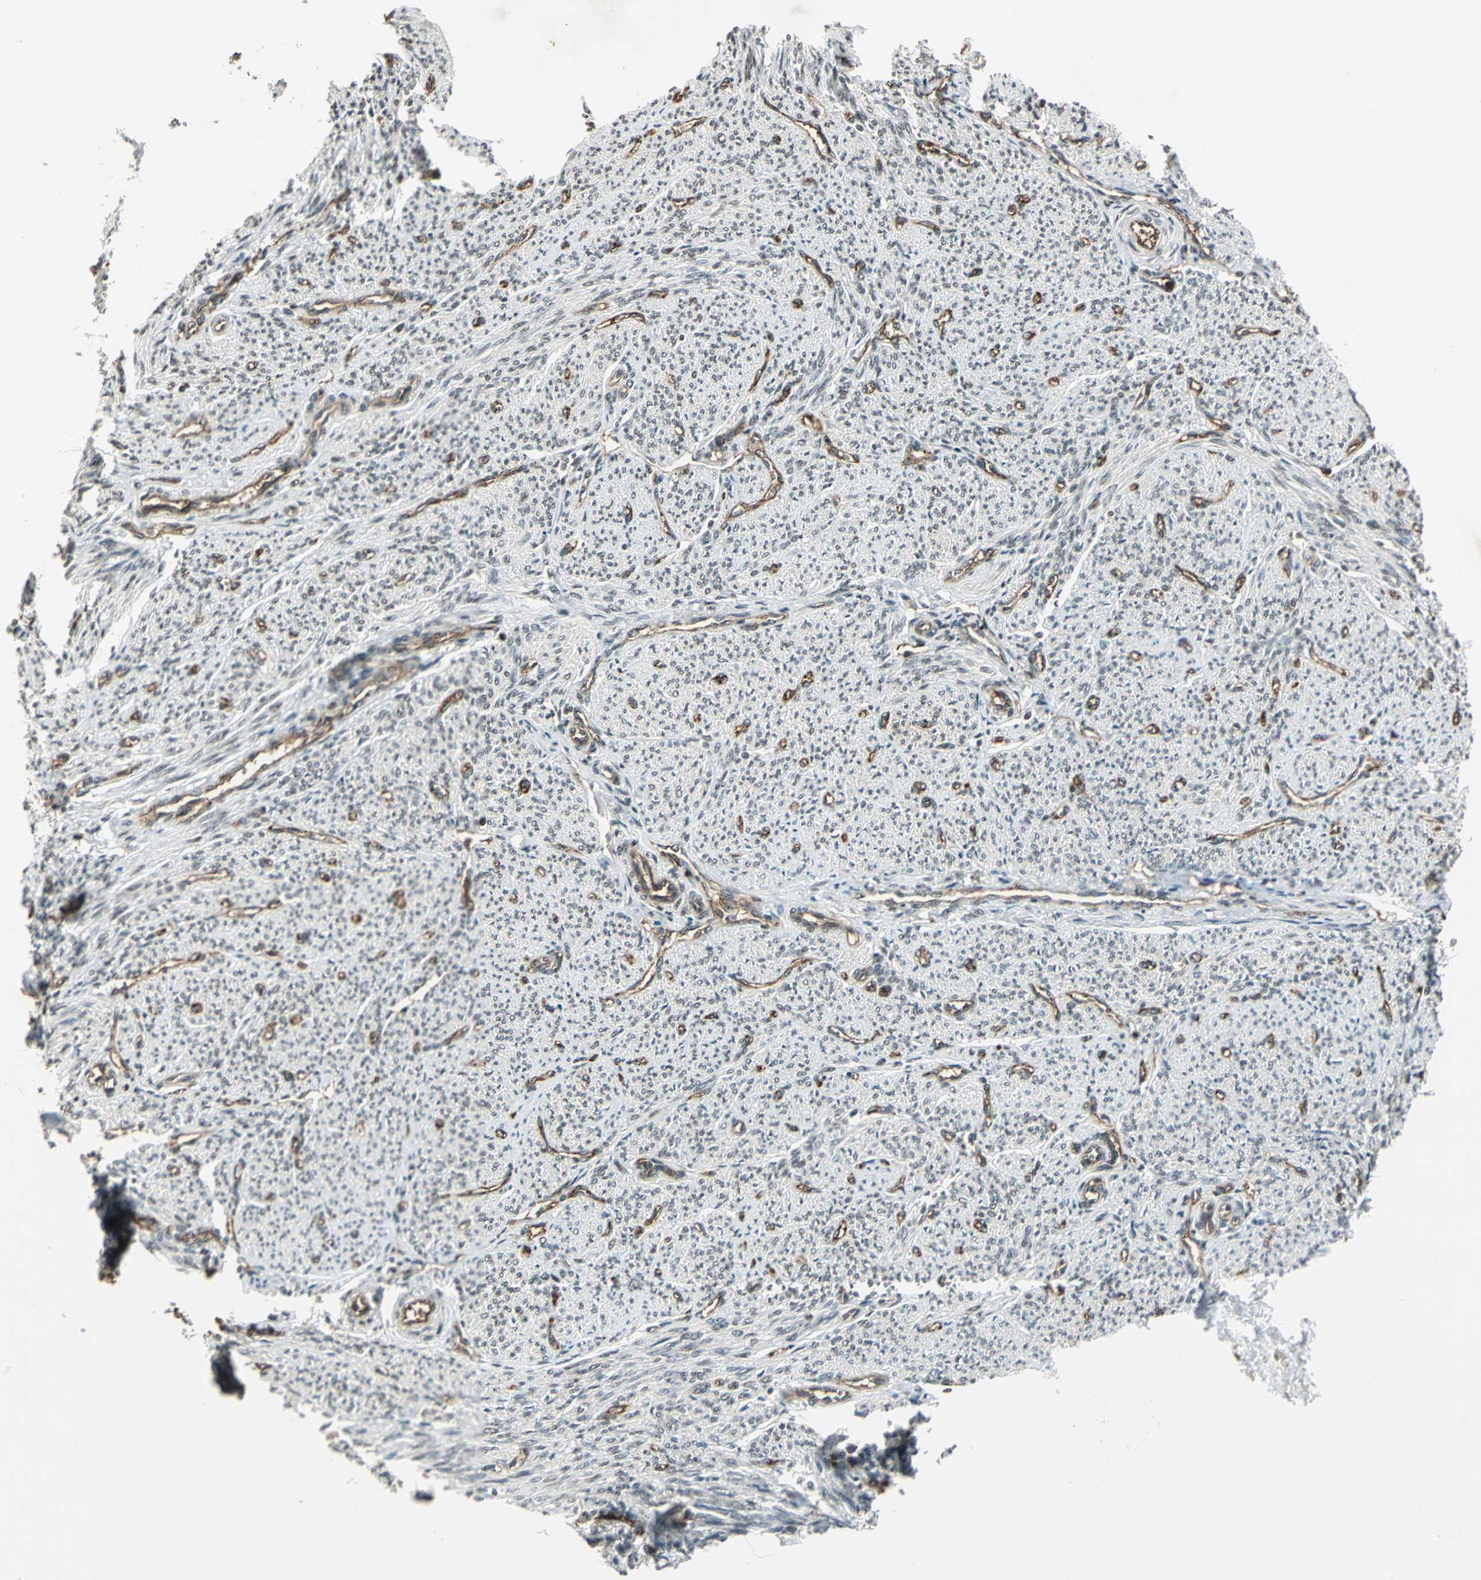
{"staining": {"intensity": "moderate", "quantity": "25%-75%", "location": "nuclear"}, "tissue": "smooth muscle", "cell_type": "Smooth muscle cells", "image_type": "normal", "snomed": [{"axis": "morphology", "description": "Normal tissue, NOS"}, {"axis": "topography", "description": "Smooth muscle"}], "caption": "Protein staining of normal smooth muscle exhibits moderate nuclear positivity in approximately 25%-75% of smooth muscle cells. (brown staining indicates protein expression, while blue staining denotes nuclei).", "gene": "NR2C2", "patient": {"sex": "female", "age": 65}}